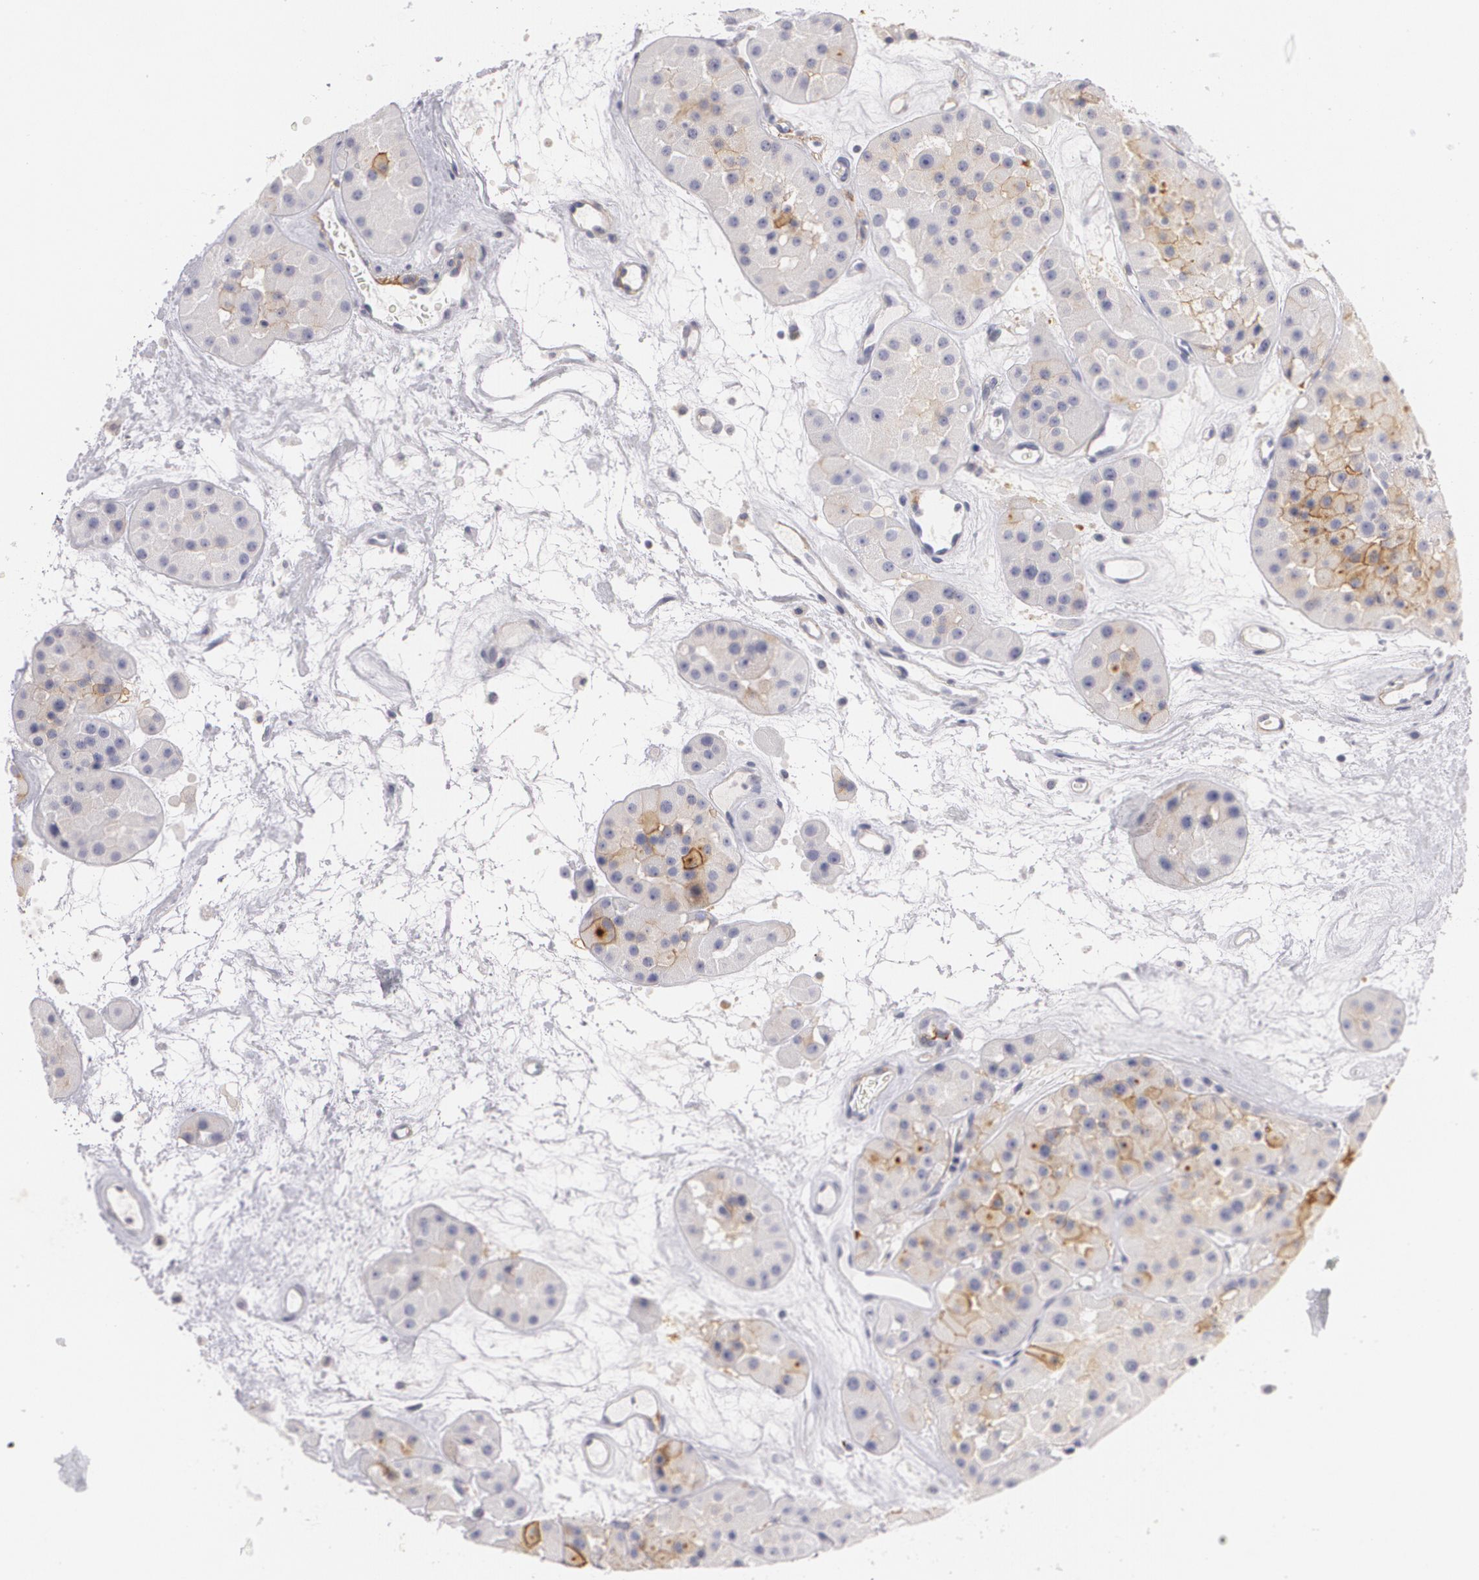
{"staining": {"intensity": "weak", "quantity": "<25%", "location": "cytoplasmic/membranous"}, "tissue": "renal cancer", "cell_type": "Tumor cells", "image_type": "cancer", "snomed": [{"axis": "morphology", "description": "Adenocarcinoma, uncertain malignant potential"}, {"axis": "topography", "description": "Kidney"}], "caption": "Adenocarcinoma,  uncertain malignant potential (renal) stained for a protein using immunohistochemistry reveals no expression tumor cells.", "gene": "NGFR", "patient": {"sex": "male", "age": 63}}